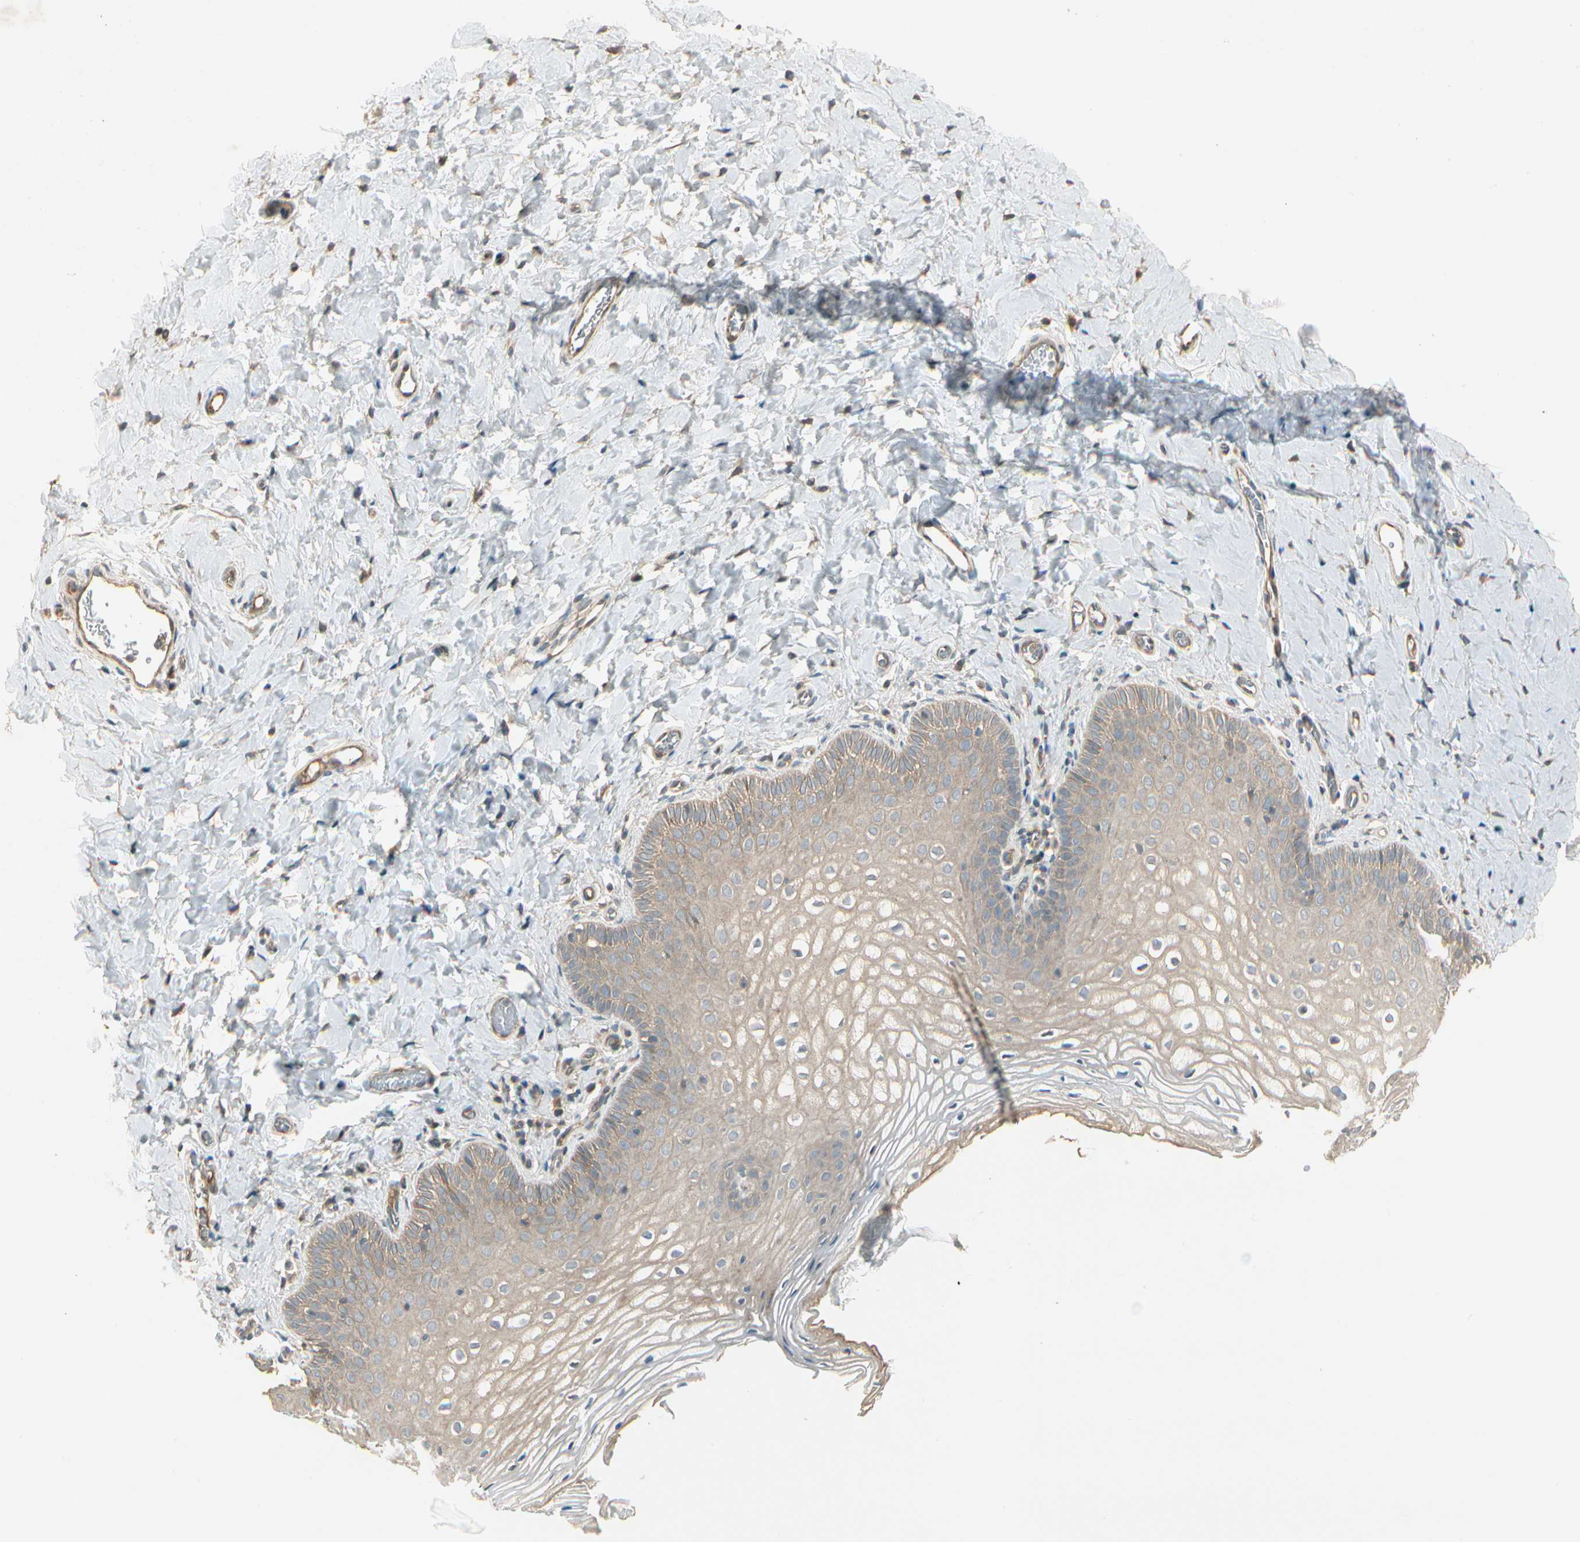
{"staining": {"intensity": "weak", "quantity": "<25%", "location": "cytoplasmic/membranous"}, "tissue": "vagina", "cell_type": "Squamous epithelial cells", "image_type": "normal", "snomed": [{"axis": "morphology", "description": "Normal tissue, NOS"}, {"axis": "topography", "description": "Vagina"}], "caption": "Immunohistochemical staining of benign vagina exhibits no significant staining in squamous epithelial cells. (DAB immunohistochemistry, high magnification).", "gene": "ACVR1", "patient": {"sex": "female", "age": 55}}